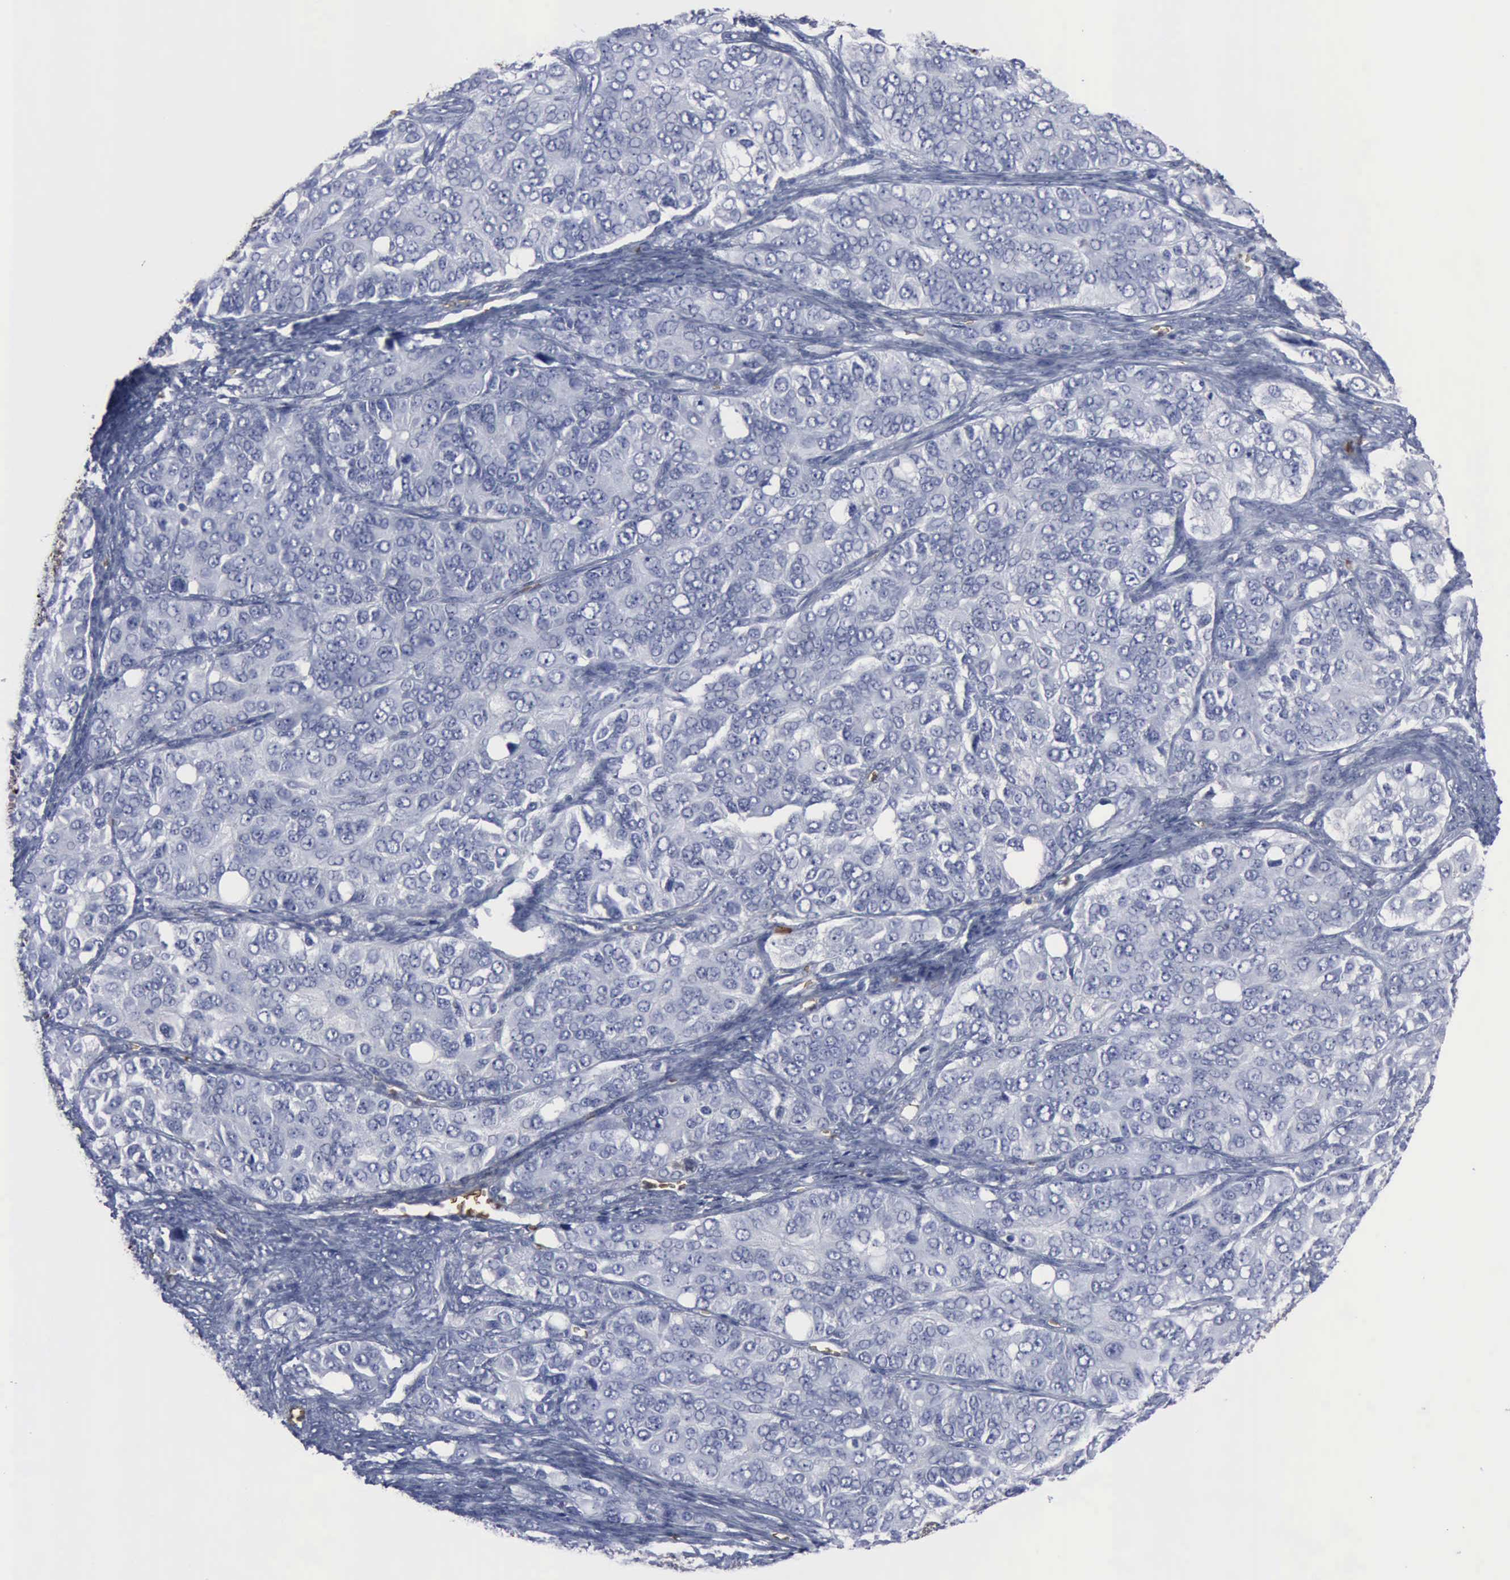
{"staining": {"intensity": "negative", "quantity": "none", "location": "none"}, "tissue": "ovarian cancer", "cell_type": "Tumor cells", "image_type": "cancer", "snomed": [{"axis": "morphology", "description": "Carcinoma, endometroid"}, {"axis": "topography", "description": "Ovary"}], "caption": "Immunohistochemical staining of ovarian cancer (endometroid carcinoma) shows no significant expression in tumor cells.", "gene": "TGFB1", "patient": {"sex": "female", "age": 51}}